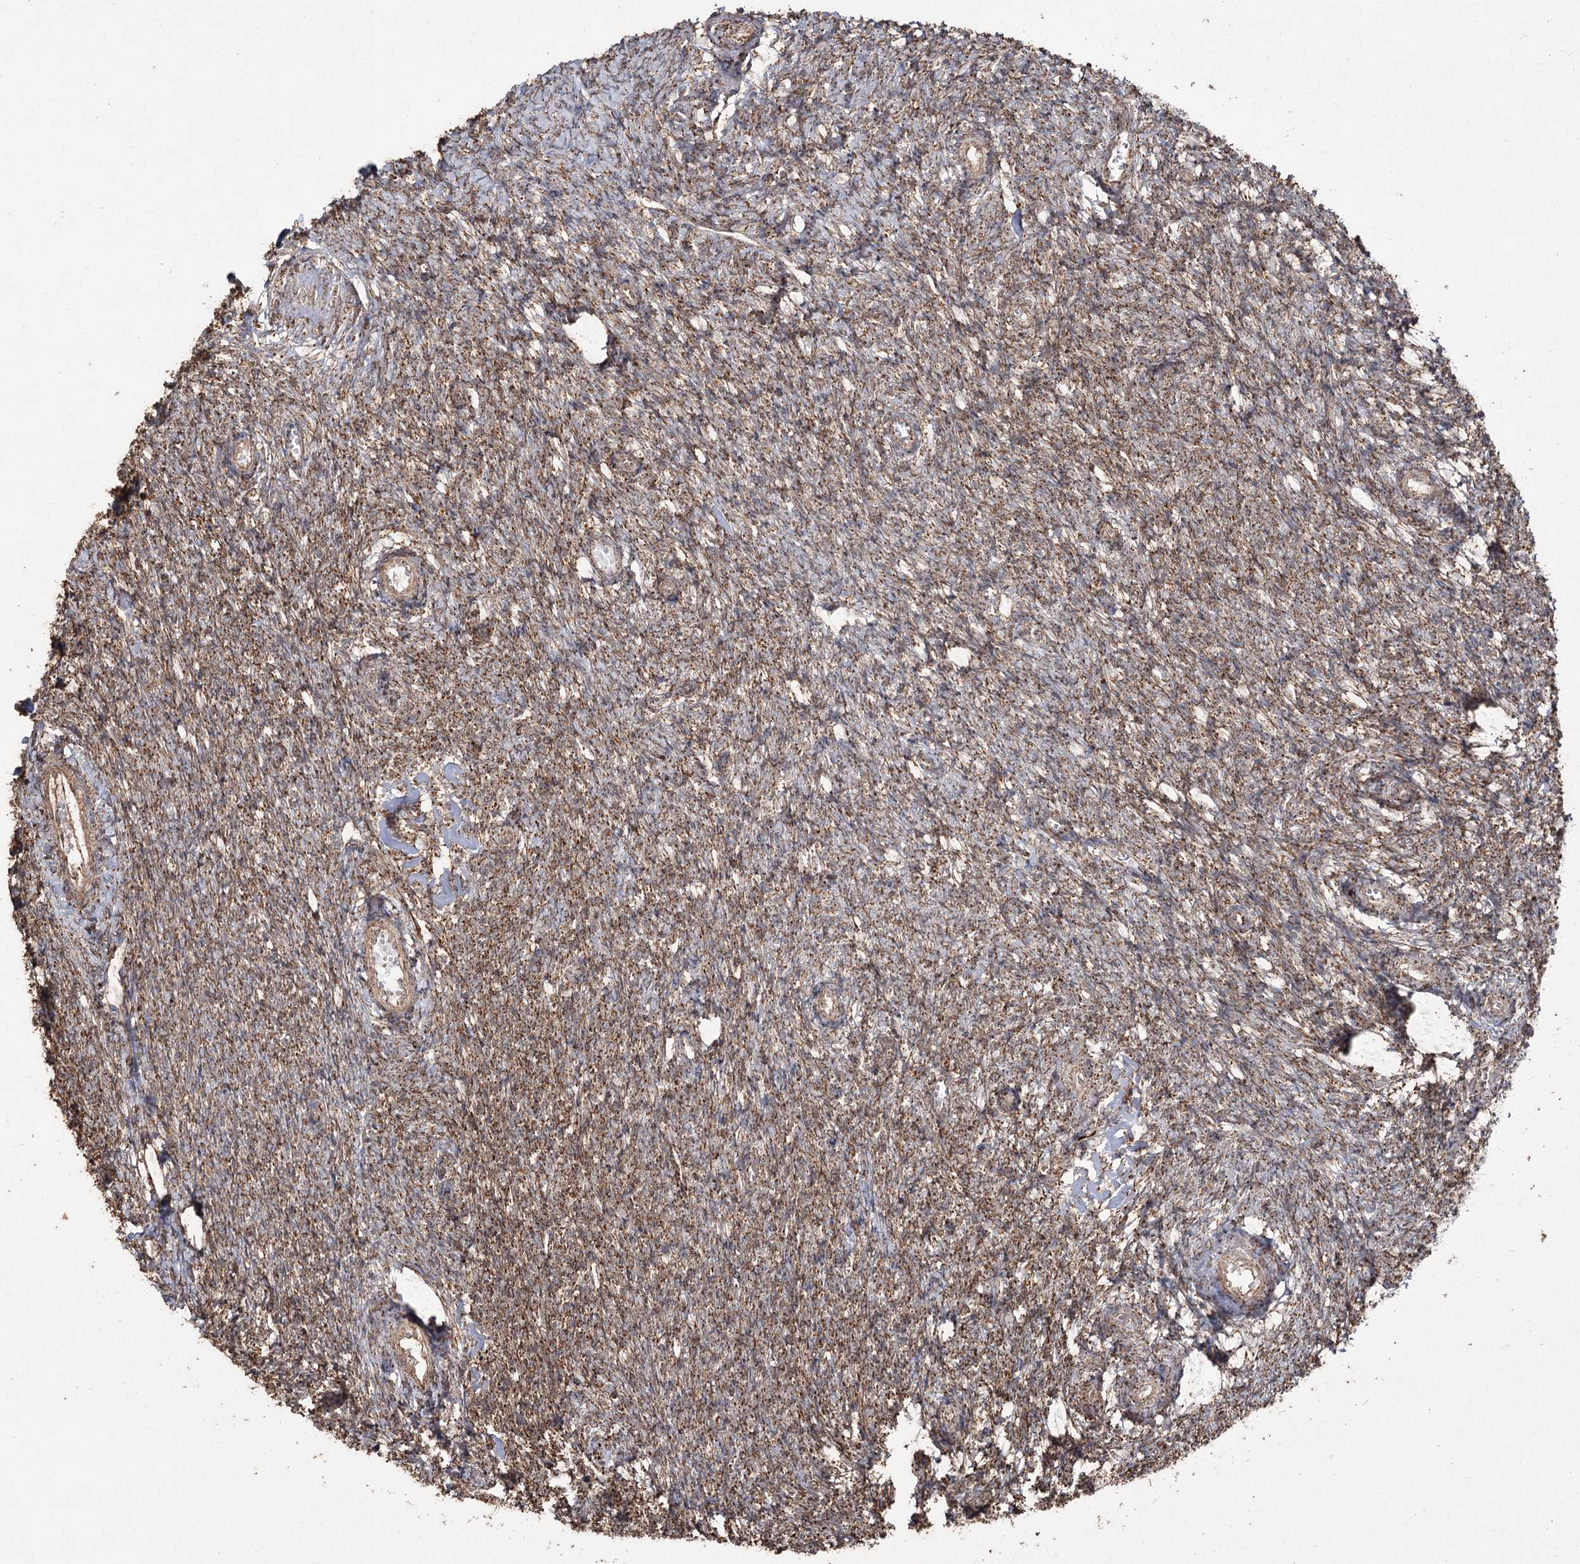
{"staining": {"intensity": "moderate", "quantity": ">75%", "location": "cytoplasmic/membranous"}, "tissue": "ovary", "cell_type": "Ovarian stroma cells", "image_type": "normal", "snomed": [{"axis": "morphology", "description": "Normal tissue, NOS"}, {"axis": "topography", "description": "Ovary"}], "caption": "A brown stain shows moderate cytoplasmic/membranous staining of a protein in ovarian stroma cells of benign ovary. The protein is shown in brown color, while the nuclei are stained blue.", "gene": "SLF2", "patient": {"sex": "female", "age": 44}}